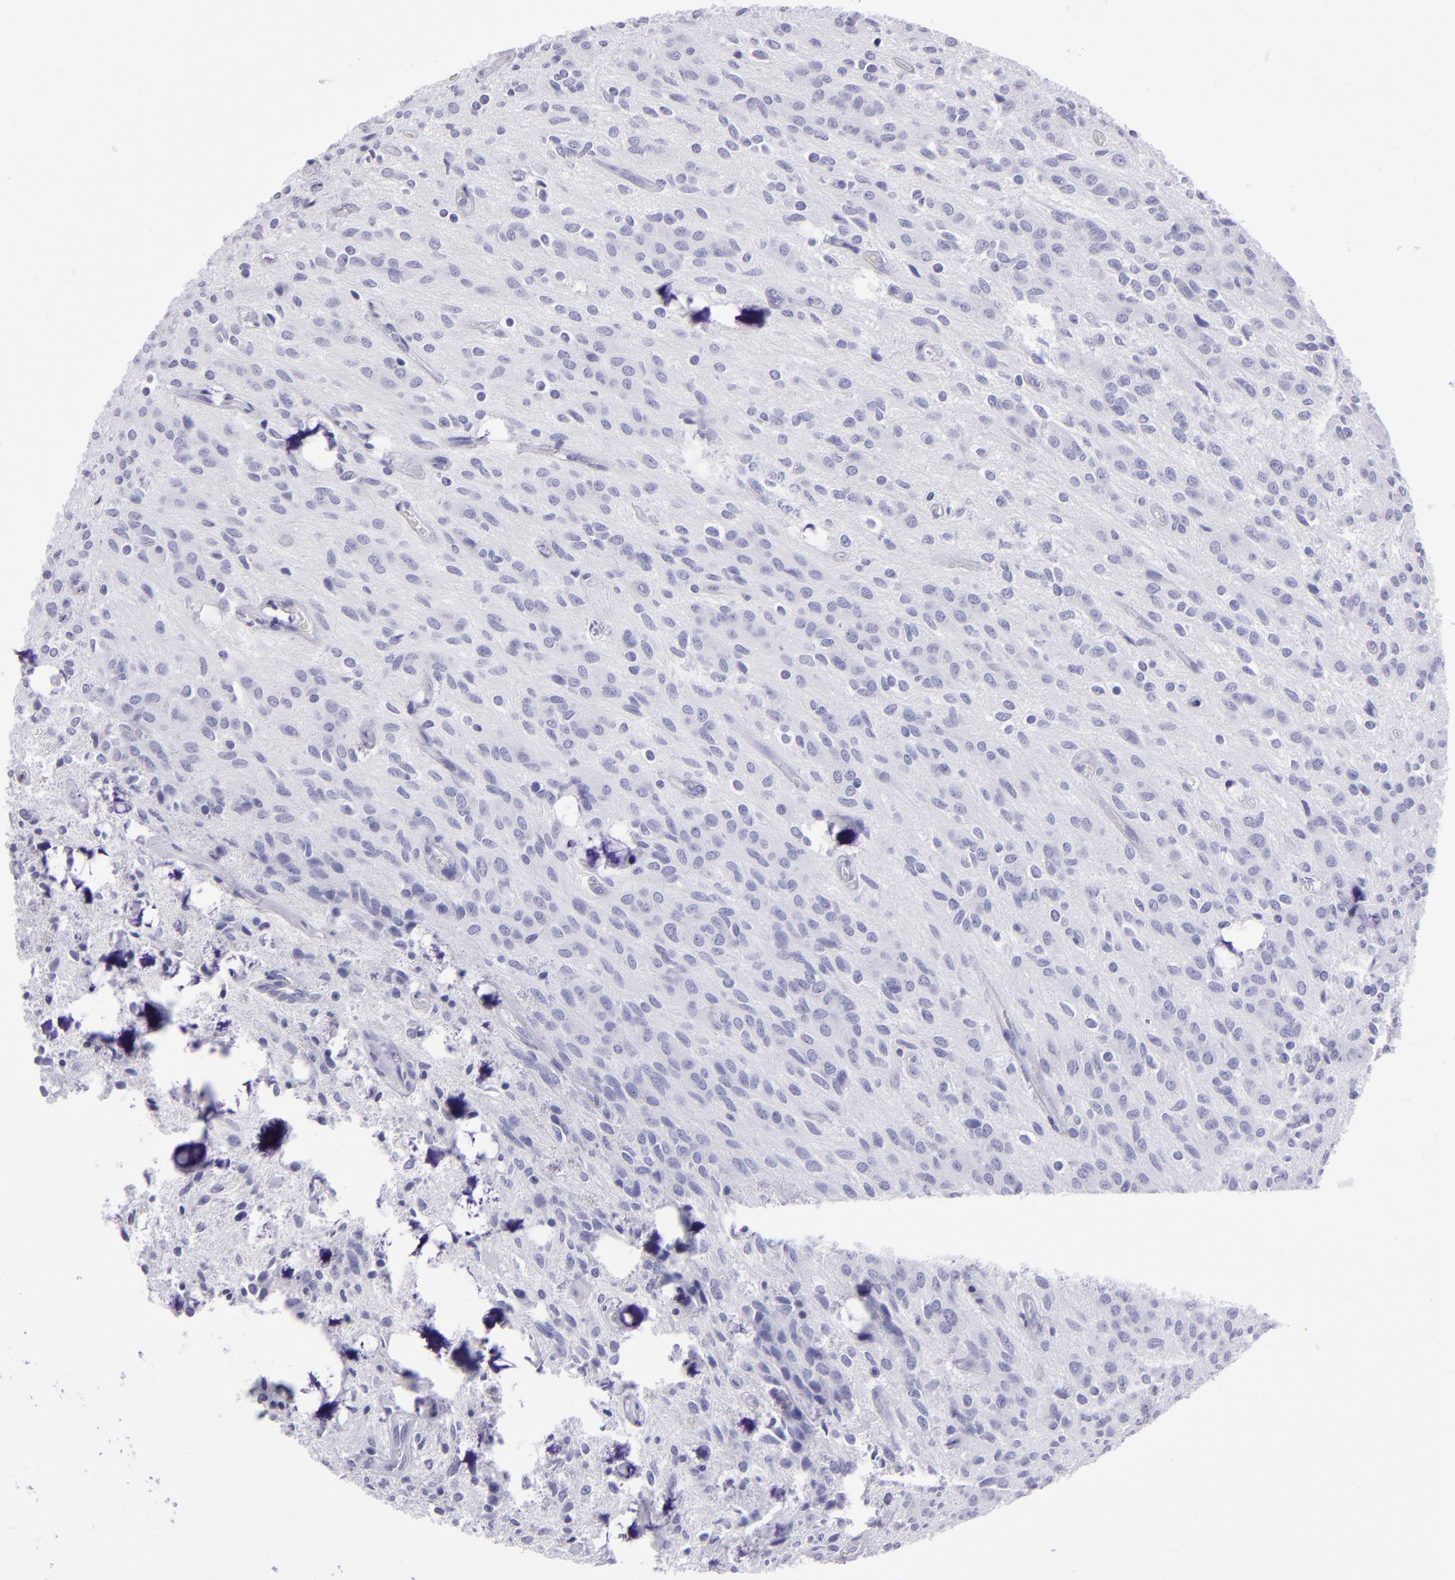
{"staining": {"intensity": "negative", "quantity": "none", "location": "none"}, "tissue": "glioma", "cell_type": "Tumor cells", "image_type": "cancer", "snomed": [{"axis": "morphology", "description": "Glioma, malignant, Low grade"}, {"axis": "topography", "description": "Brain"}], "caption": "Immunohistochemistry photomicrograph of low-grade glioma (malignant) stained for a protein (brown), which demonstrates no expression in tumor cells.", "gene": "TYRP1", "patient": {"sex": "female", "age": 15}}